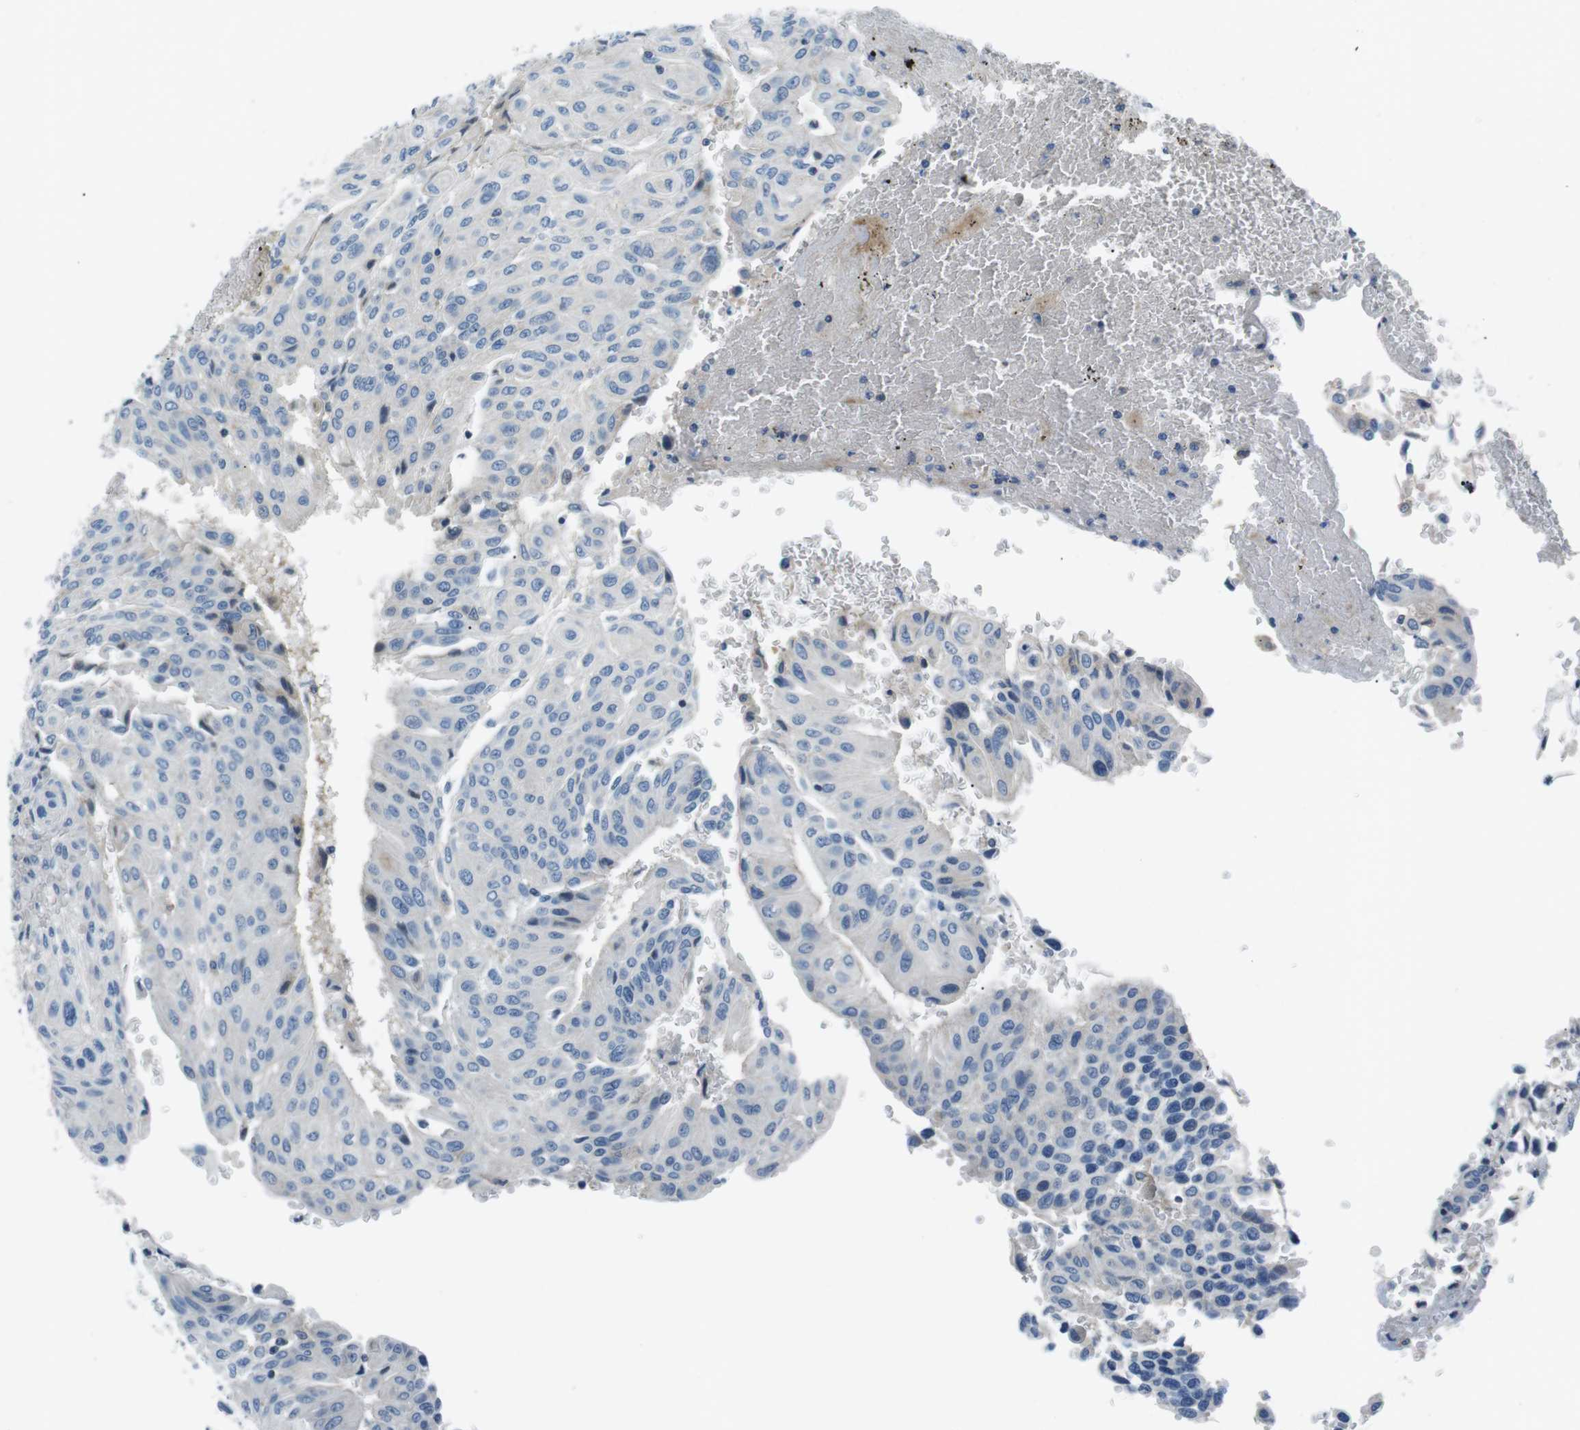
{"staining": {"intensity": "negative", "quantity": "none", "location": "none"}, "tissue": "urothelial cancer", "cell_type": "Tumor cells", "image_type": "cancer", "snomed": [{"axis": "morphology", "description": "Urothelial carcinoma, High grade"}, {"axis": "topography", "description": "Urinary bladder"}], "caption": "Immunohistochemistry of human urothelial cancer exhibits no staining in tumor cells.", "gene": "ARVCF", "patient": {"sex": "male", "age": 66}}